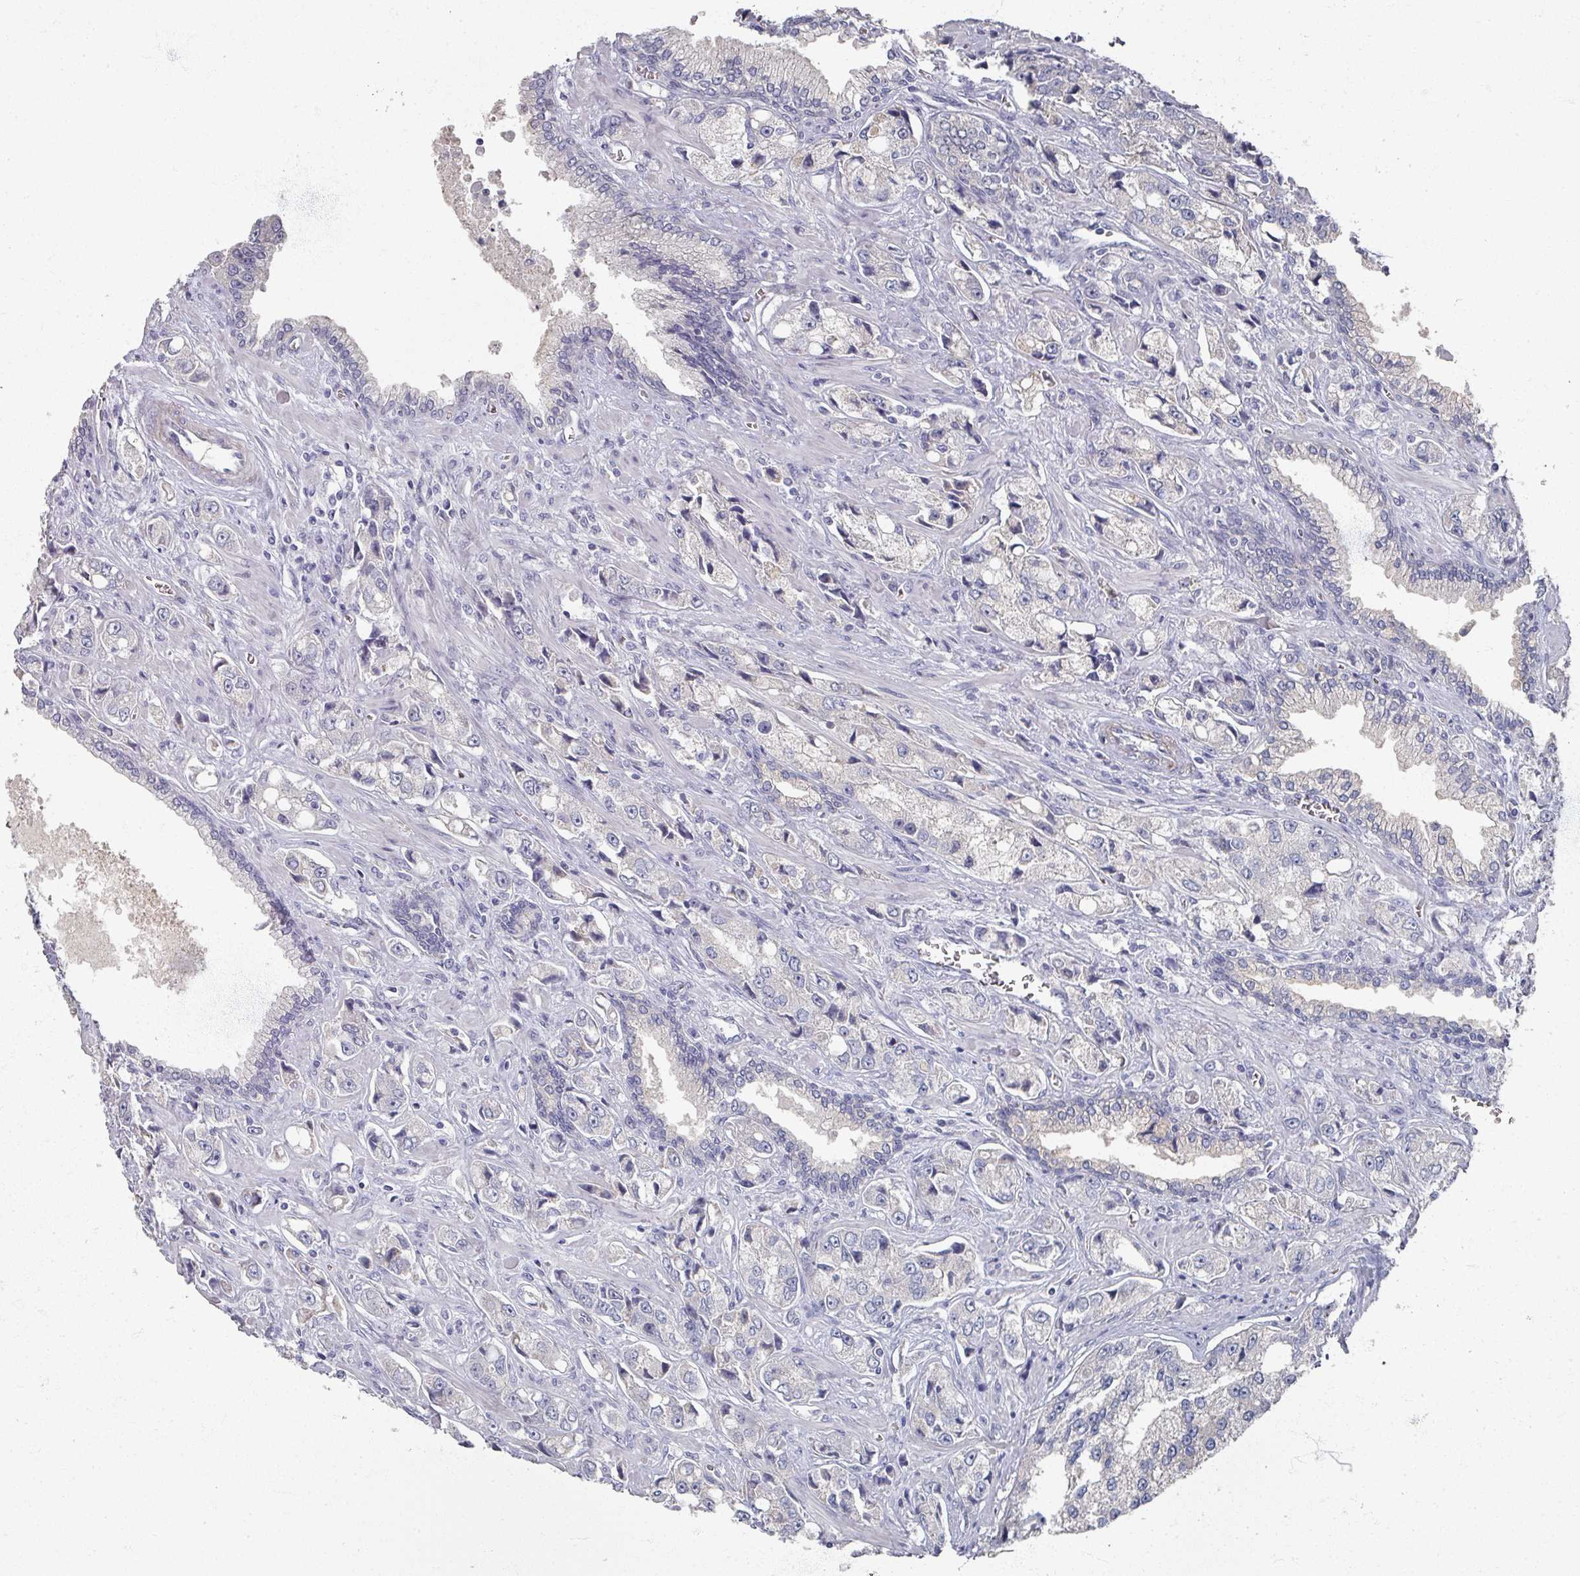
{"staining": {"intensity": "negative", "quantity": "none", "location": "none"}, "tissue": "prostate cancer", "cell_type": "Tumor cells", "image_type": "cancer", "snomed": [{"axis": "morphology", "description": "Adenocarcinoma, High grade"}, {"axis": "topography", "description": "Prostate"}], "caption": "Immunohistochemistry (IHC) image of neoplastic tissue: human prostate adenocarcinoma (high-grade) stained with DAB (3,3'-diaminobenzidine) demonstrates no significant protein staining in tumor cells.", "gene": "TTYH3", "patient": {"sex": "male", "age": 74}}